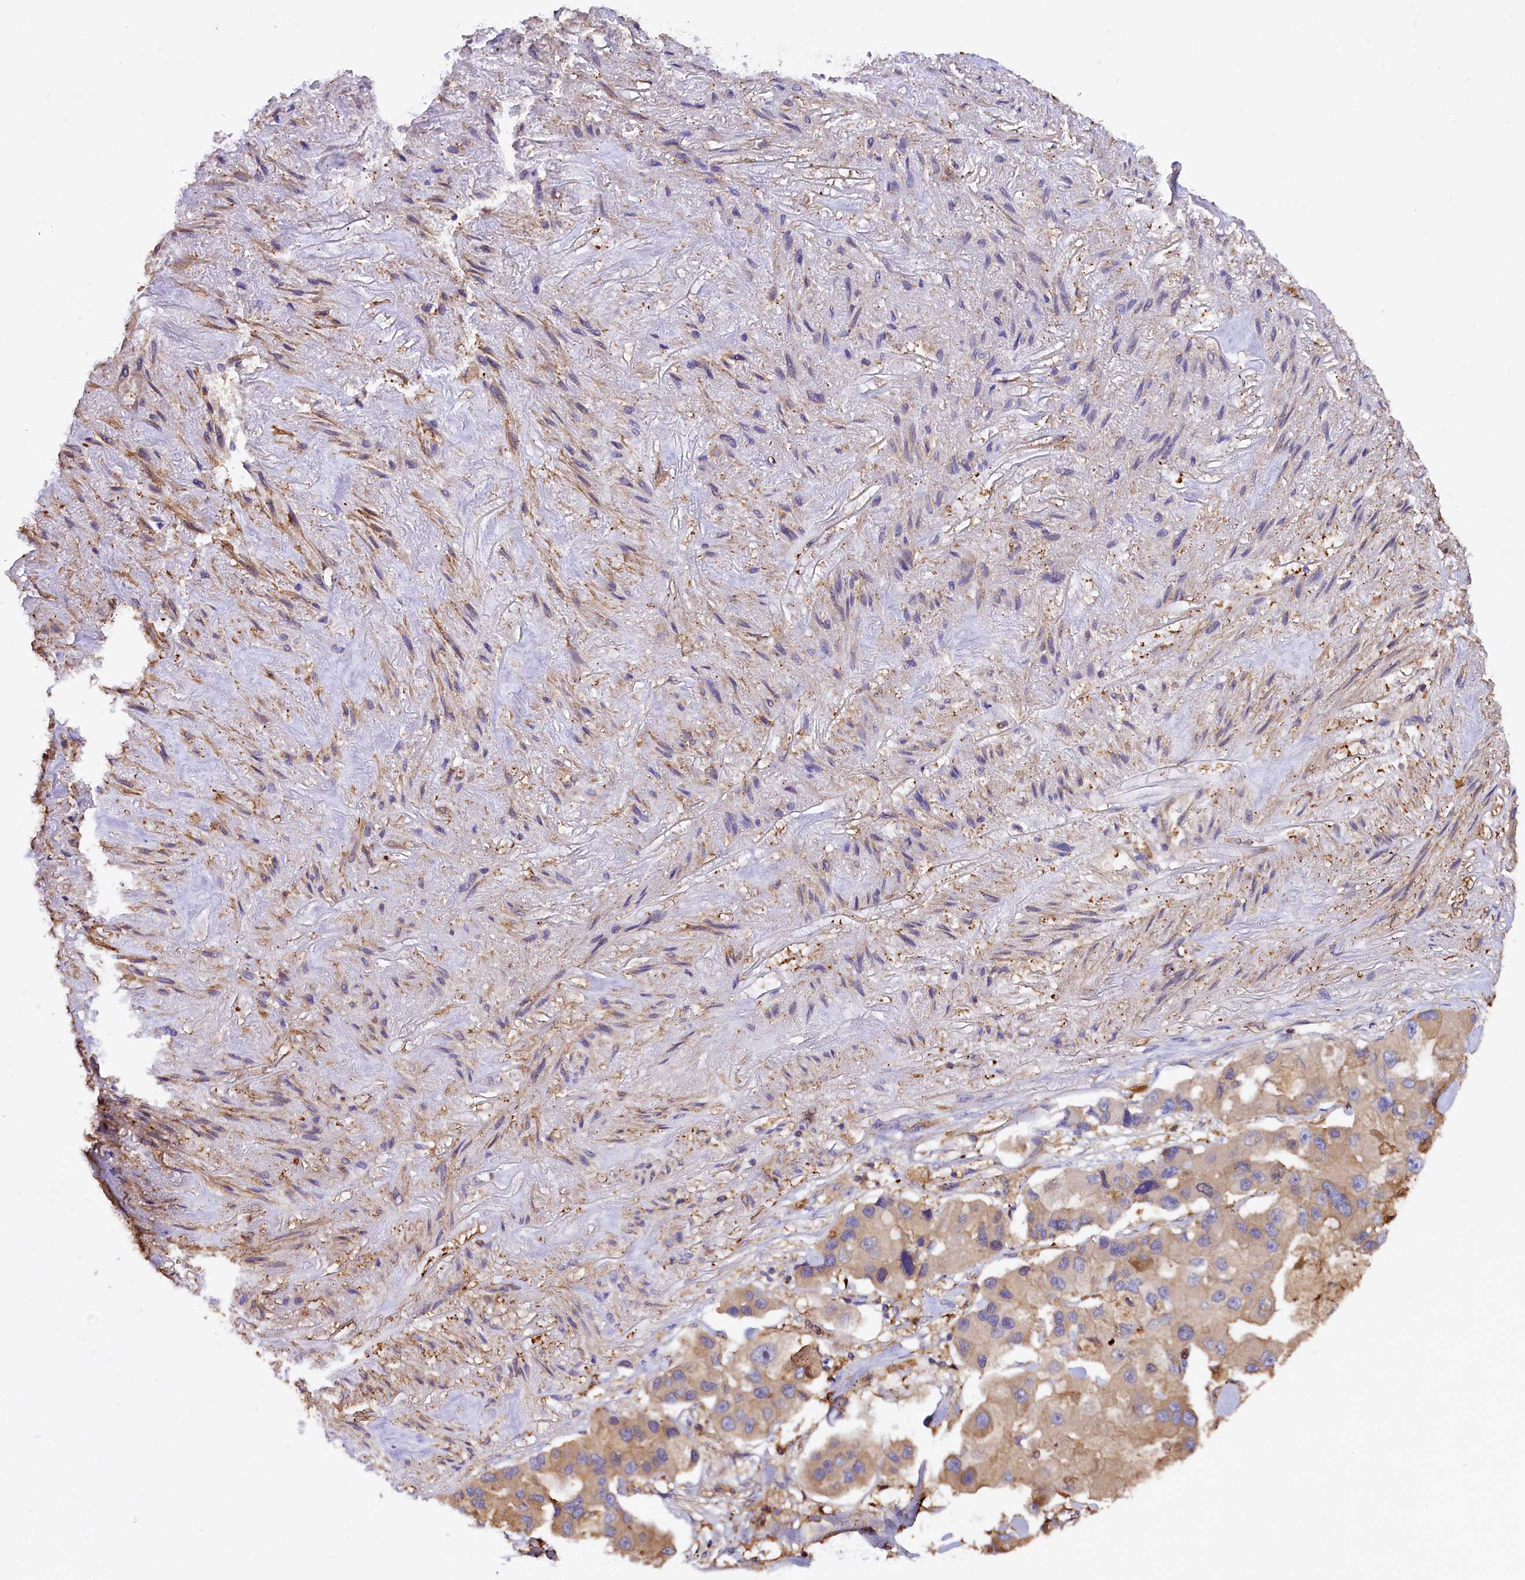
{"staining": {"intensity": "weak", "quantity": "25%-75%", "location": "cytoplasmic/membranous"}, "tissue": "lung cancer", "cell_type": "Tumor cells", "image_type": "cancer", "snomed": [{"axis": "morphology", "description": "Adenocarcinoma, NOS"}, {"axis": "topography", "description": "Lung"}], "caption": "Protein analysis of lung cancer tissue reveals weak cytoplasmic/membranous positivity in approximately 25%-75% of tumor cells. (brown staining indicates protein expression, while blue staining denotes nuclei).", "gene": "RARS2", "patient": {"sex": "female", "age": 54}}